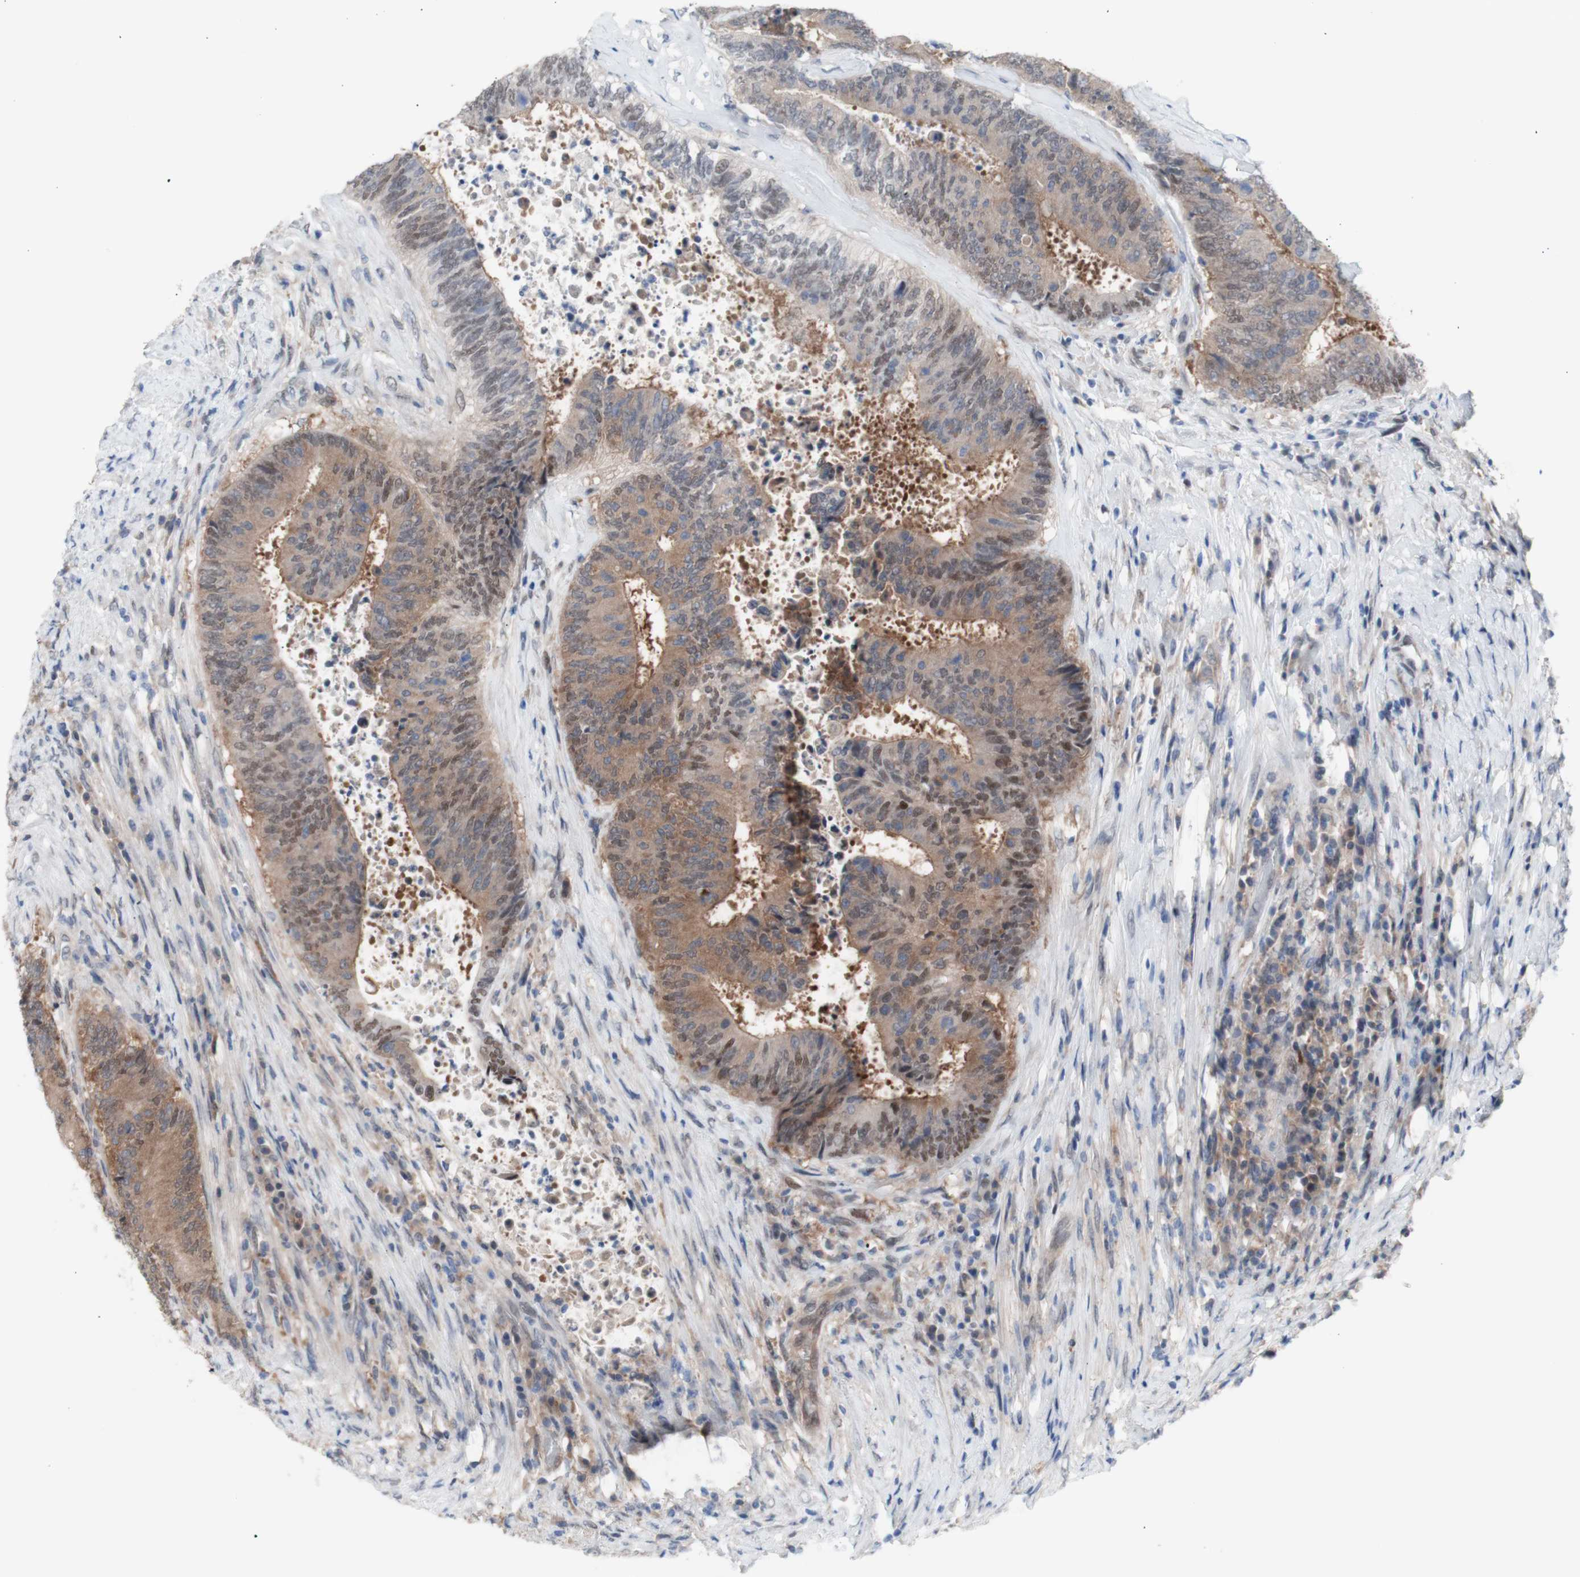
{"staining": {"intensity": "moderate", "quantity": "25%-75%", "location": "cytoplasmic/membranous,nuclear"}, "tissue": "colorectal cancer", "cell_type": "Tumor cells", "image_type": "cancer", "snomed": [{"axis": "morphology", "description": "Adenocarcinoma, NOS"}, {"axis": "topography", "description": "Rectum"}], "caption": "Immunohistochemical staining of human colorectal cancer displays medium levels of moderate cytoplasmic/membranous and nuclear protein staining in about 25%-75% of tumor cells.", "gene": "PRMT5", "patient": {"sex": "male", "age": 72}}